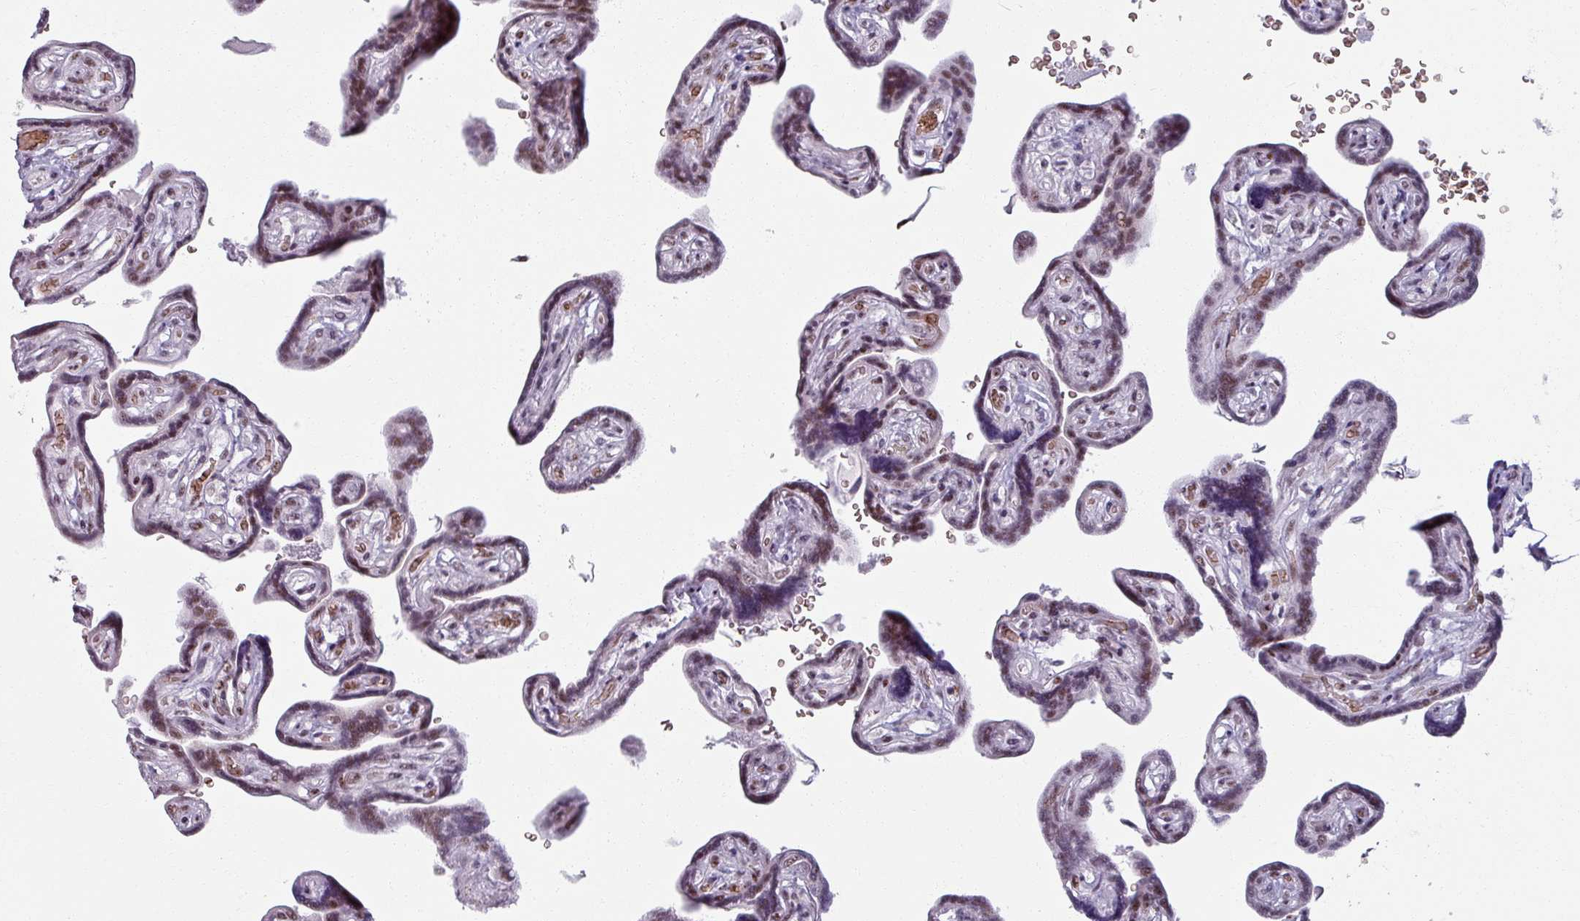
{"staining": {"intensity": "moderate", "quantity": "25%-75%", "location": "nuclear"}, "tissue": "placenta", "cell_type": "Trophoblastic cells", "image_type": "normal", "snomed": [{"axis": "morphology", "description": "Normal tissue, NOS"}, {"axis": "topography", "description": "Placenta"}], "caption": "The photomicrograph reveals immunohistochemical staining of normal placenta. There is moderate nuclear staining is seen in approximately 25%-75% of trophoblastic cells.", "gene": "NCOR1", "patient": {"sex": "female", "age": 32}}